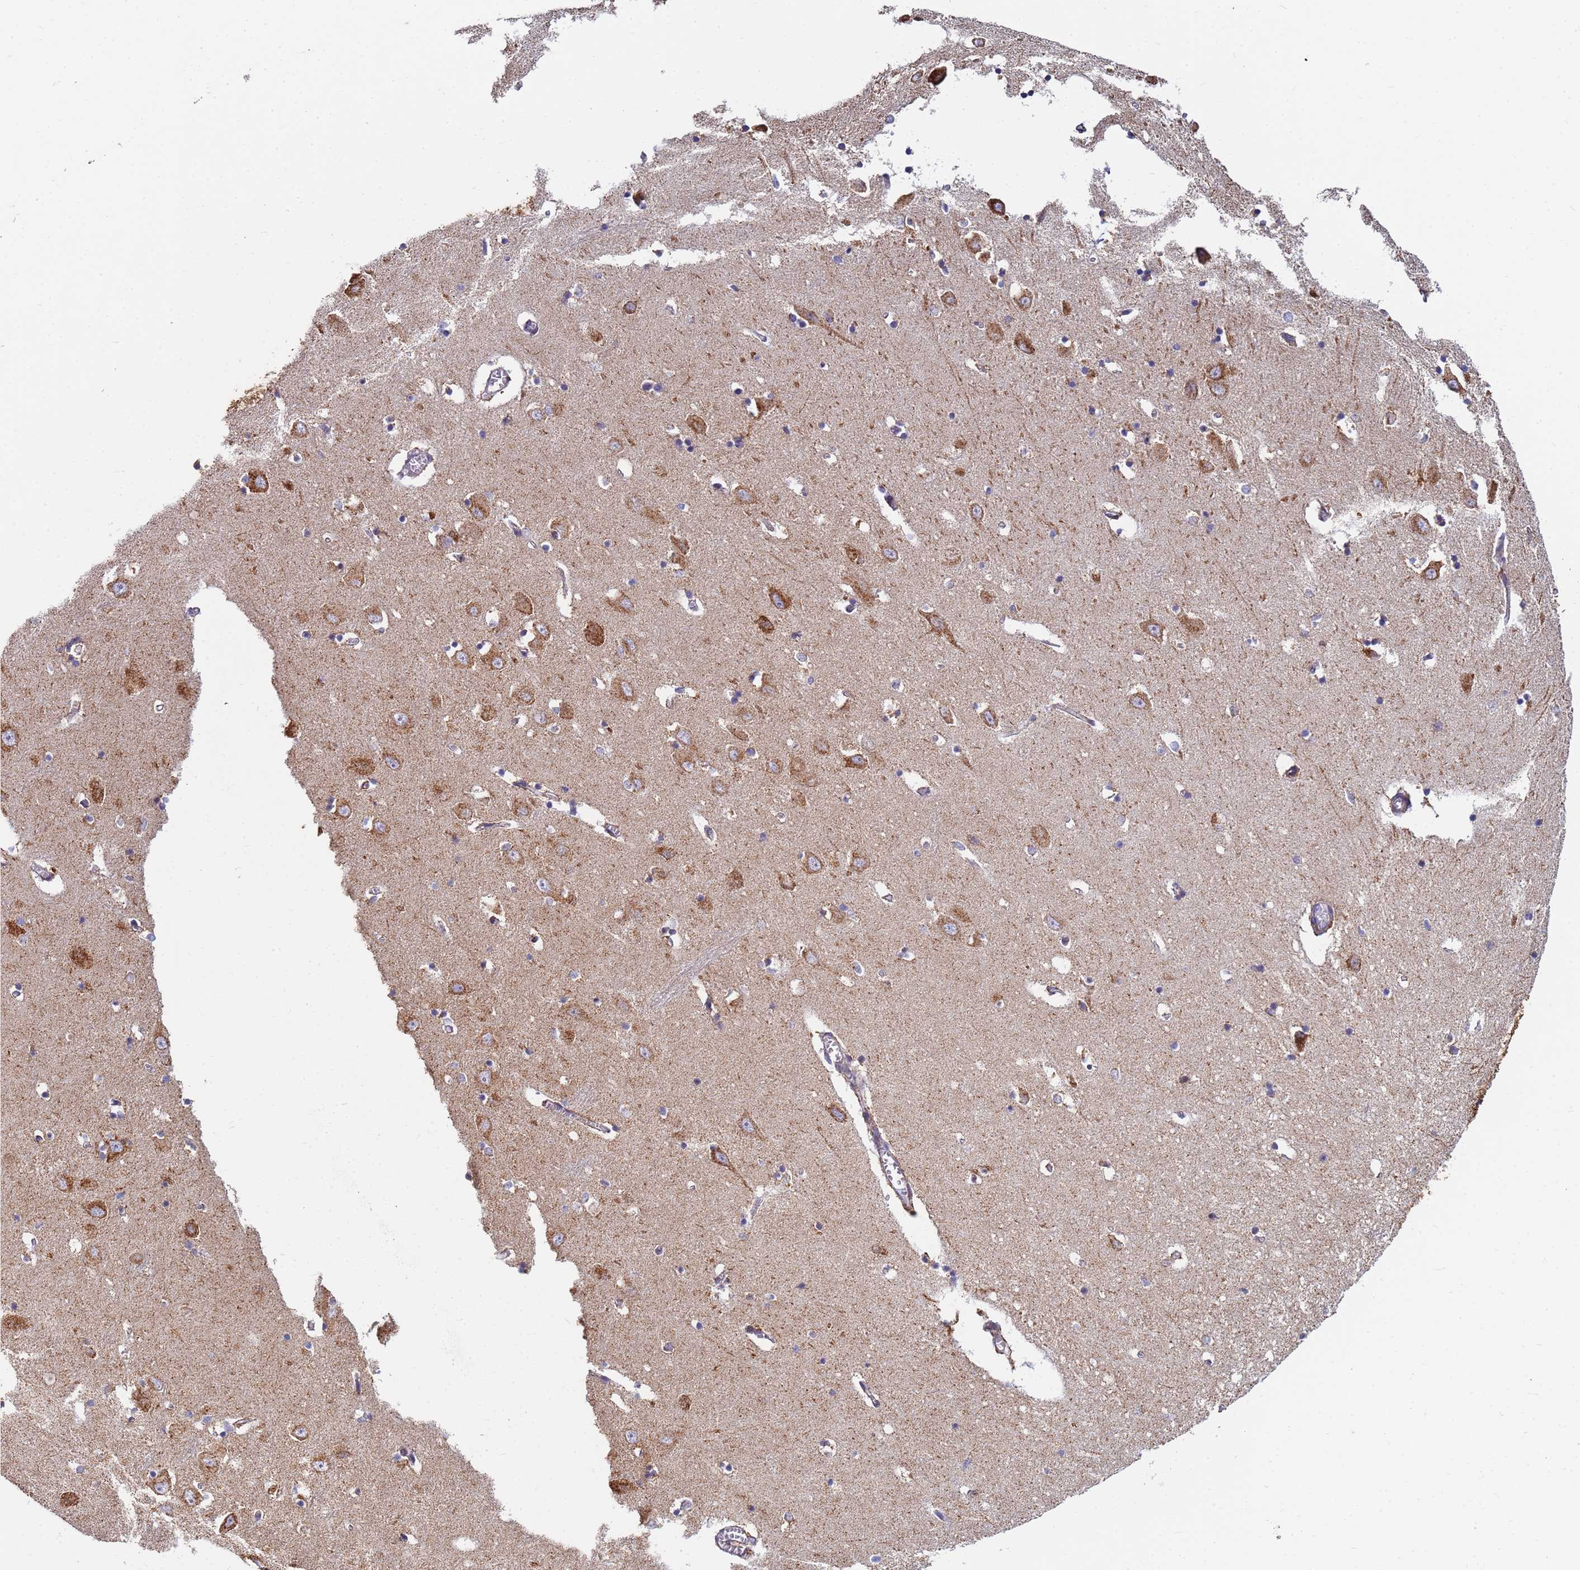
{"staining": {"intensity": "negative", "quantity": "none", "location": "none"}, "tissue": "hippocampus", "cell_type": "Glial cells", "image_type": "normal", "snomed": [{"axis": "morphology", "description": "Normal tissue, NOS"}, {"axis": "topography", "description": "Hippocampus"}], "caption": "Human hippocampus stained for a protein using immunohistochemistry (IHC) exhibits no expression in glial cells.", "gene": "UQCRHL", "patient": {"sex": "male", "age": 70}}